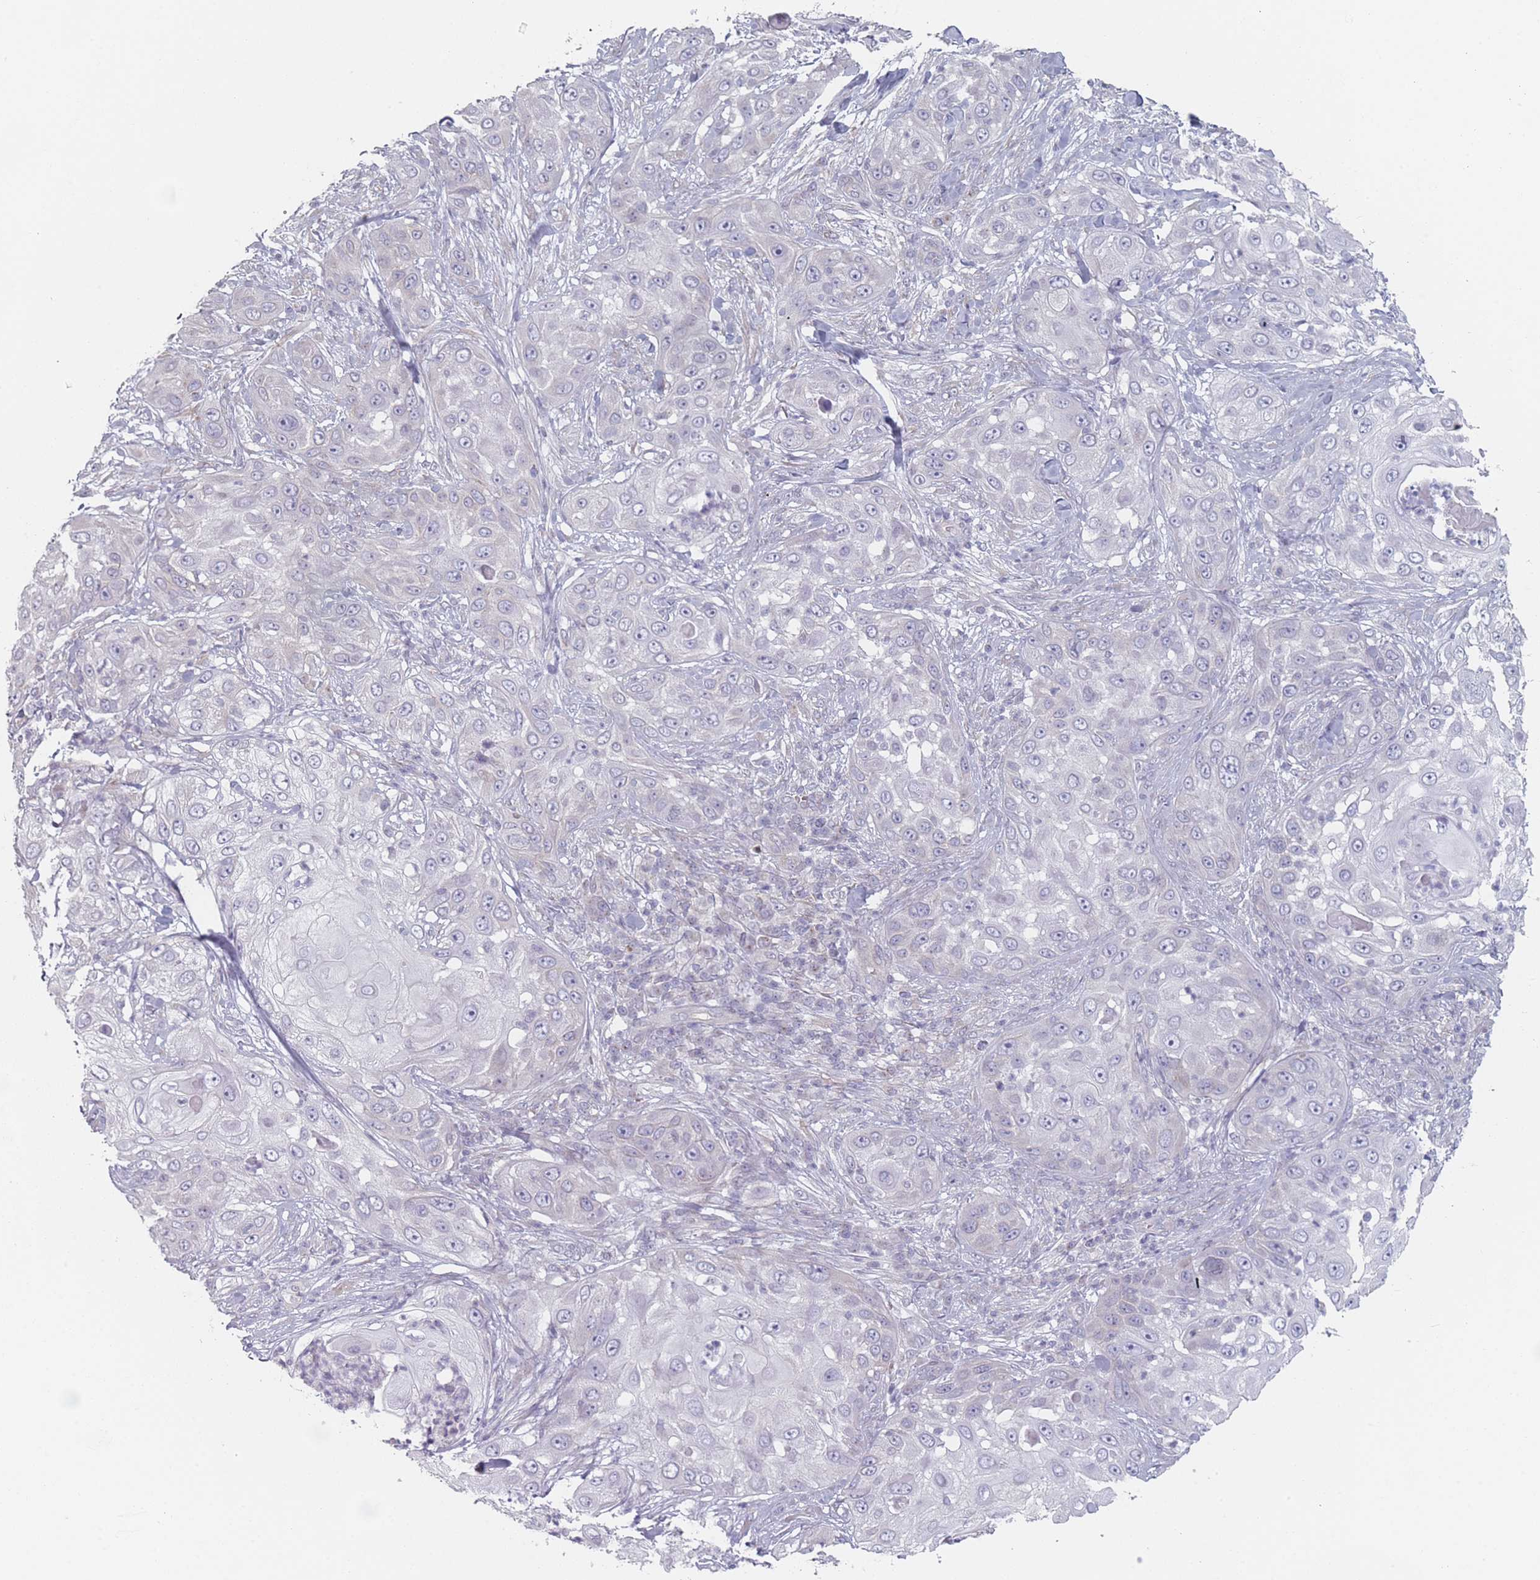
{"staining": {"intensity": "negative", "quantity": "none", "location": "none"}, "tissue": "skin cancer", "cell_type": "Tumor cells", "image_type": "cancer", "snomed": [{"axis": "morphology", "description": "Squamous cell carcinoma, NOS"}, {"axis": "topography", "description": "Skin"}], "caption": "Tumor cells show no significant positivity in skin cancer.", "gene": "RNF4", "patient": {"sex": "female", "age": 44}}